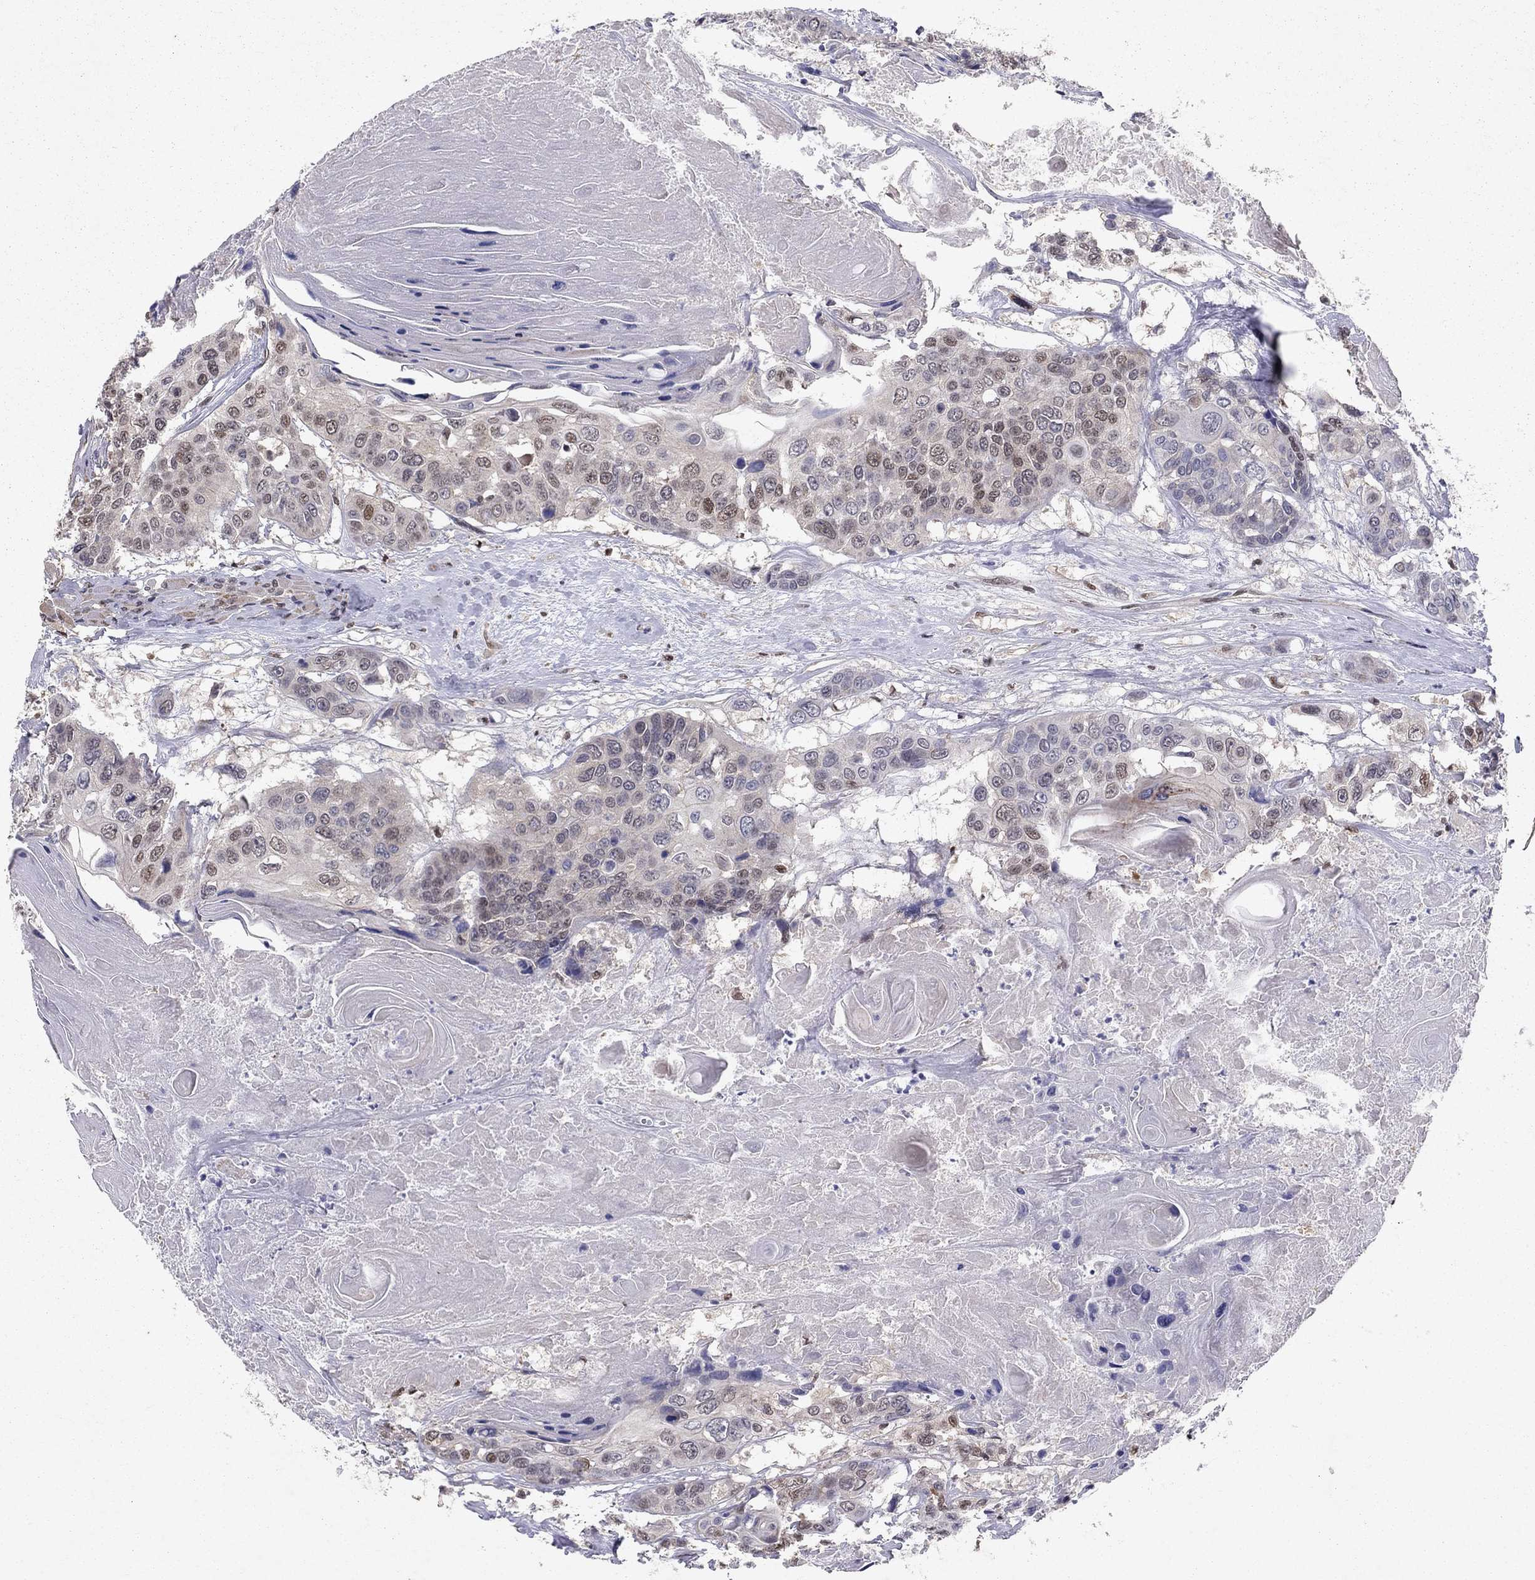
{"staining": {"intensity": "weak", "quantity": "<25%", "location": "nuclear"}, "tissue": "head and neck cancer", "cell_type": "Tumor cells", "image_type": "cancer", "snomed": [{"axis": "morphology", "description": "Squamous cell carcinoma, NOS"}, {"axis": "topography", "description": "Oral tissue"}, {"axis": "topography", "description": "Head-Neck"}], "caption": "An immunohistochemistry (IHC) histopathology image of squamous cell carcinoma (head and neck) is shown. There is no staining in tumor cells of squamous cell carcinoma (head and neck). (Stains: DAB (3,3'-diaminobenzidine) IHC with hematoxylin counter stain, Microscopy: brightfield microscopy at high magnification).", "gene": "CRTC1", "patient": {"sex": "male", "age": 56}}